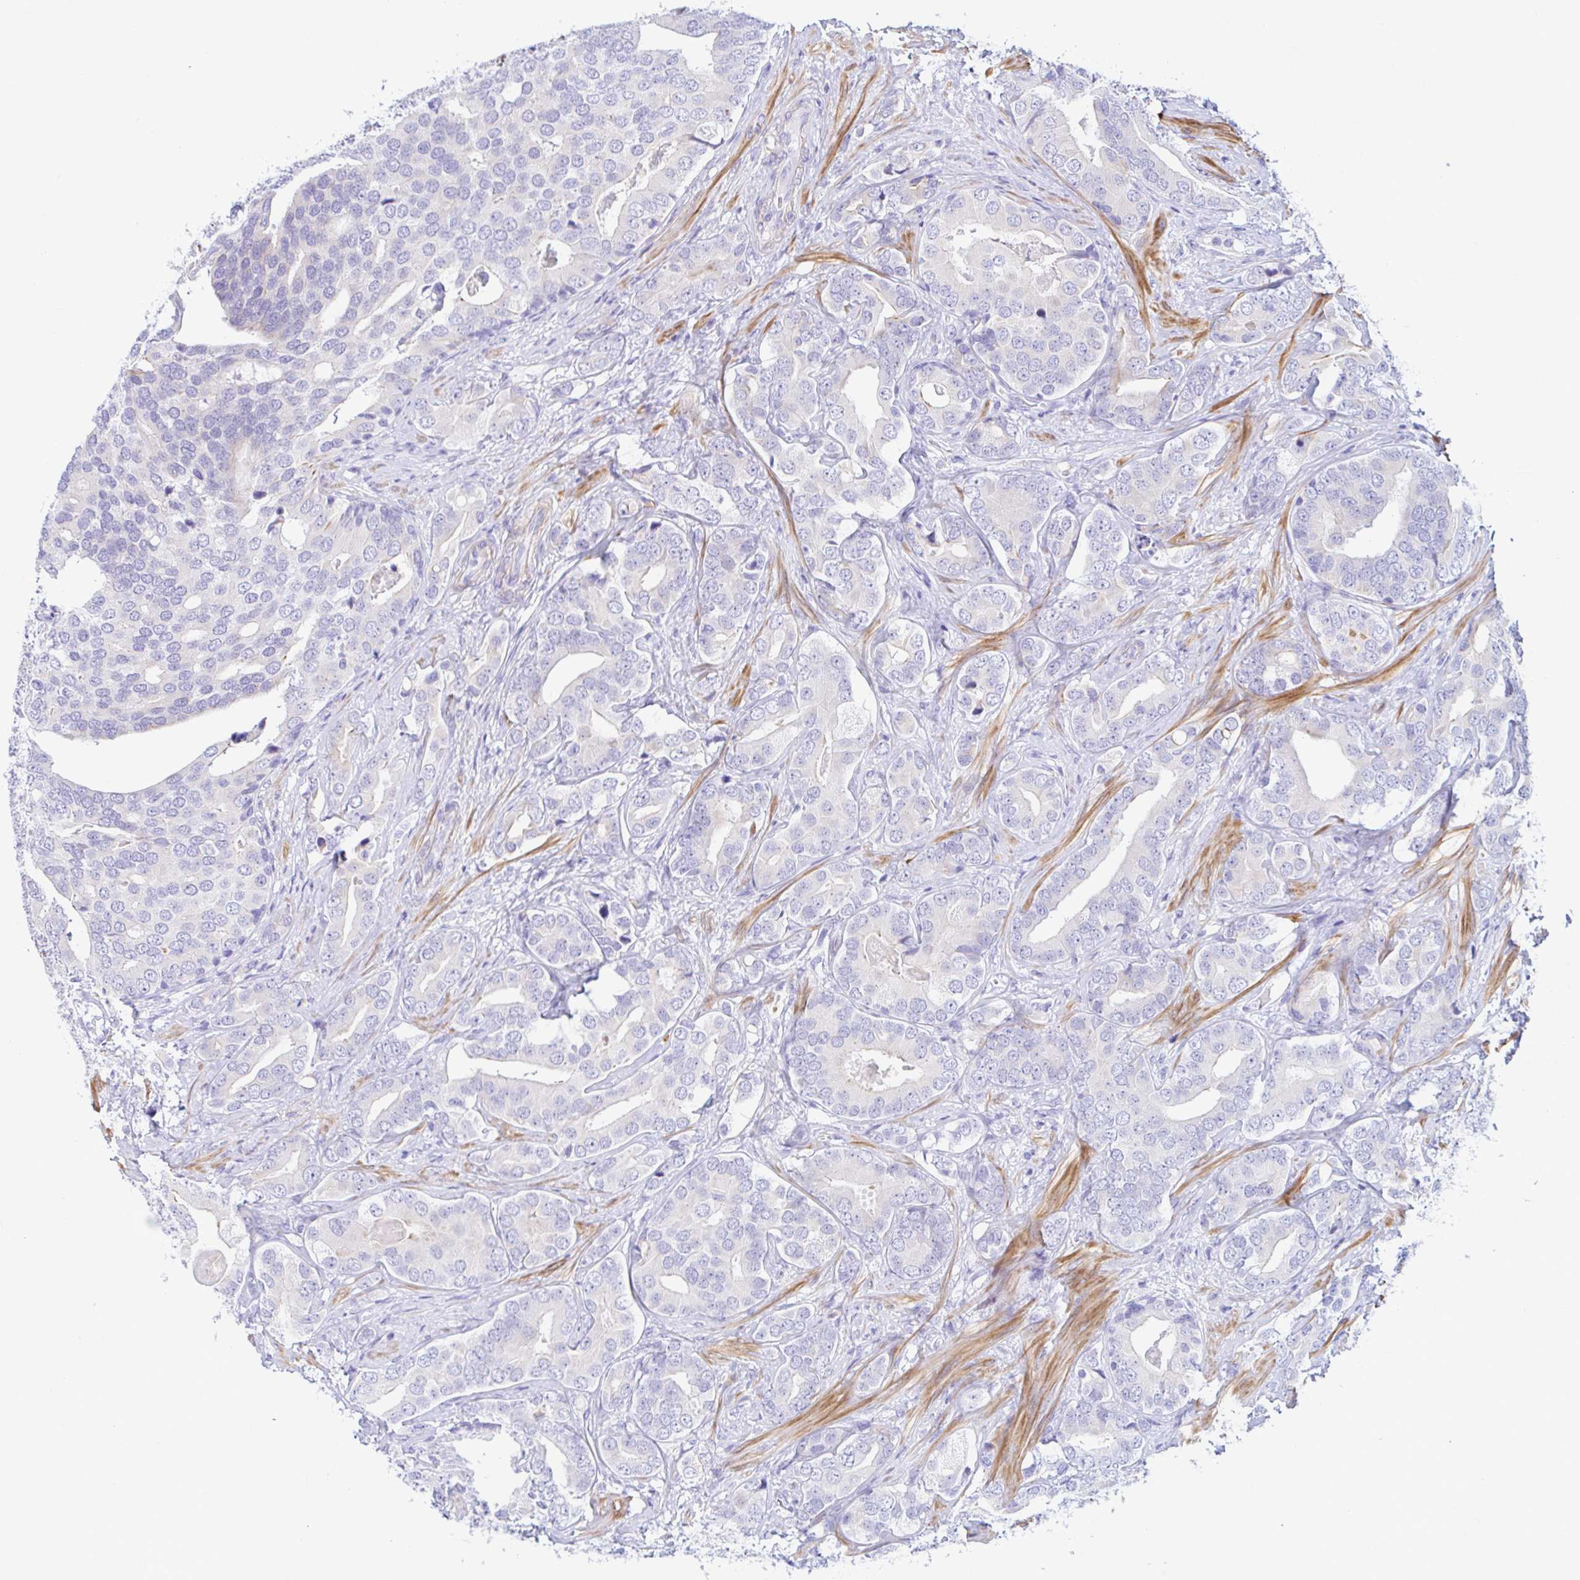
{"staining": {"intensity": "negative", "quantity": "none", "location": "none"}, "tissue": "prostate cancer", "cell_type": "Tumor cells", "image_type": "cancer", "snomed": [{"axis": "morphology", "description": "Adenocarcinoma, High grade"}, {"axis": "topography", "description": "Prostate"}], "caption": "An IHC image of prostate cancer (adenocarcinoma (high-grade)) is shown. There is no staining in tumor cells of prostate cancer (adenocarcinoma (high-grade)).", "gene": "NBPF3", "patient": {"sex": "male", "age": 62}}